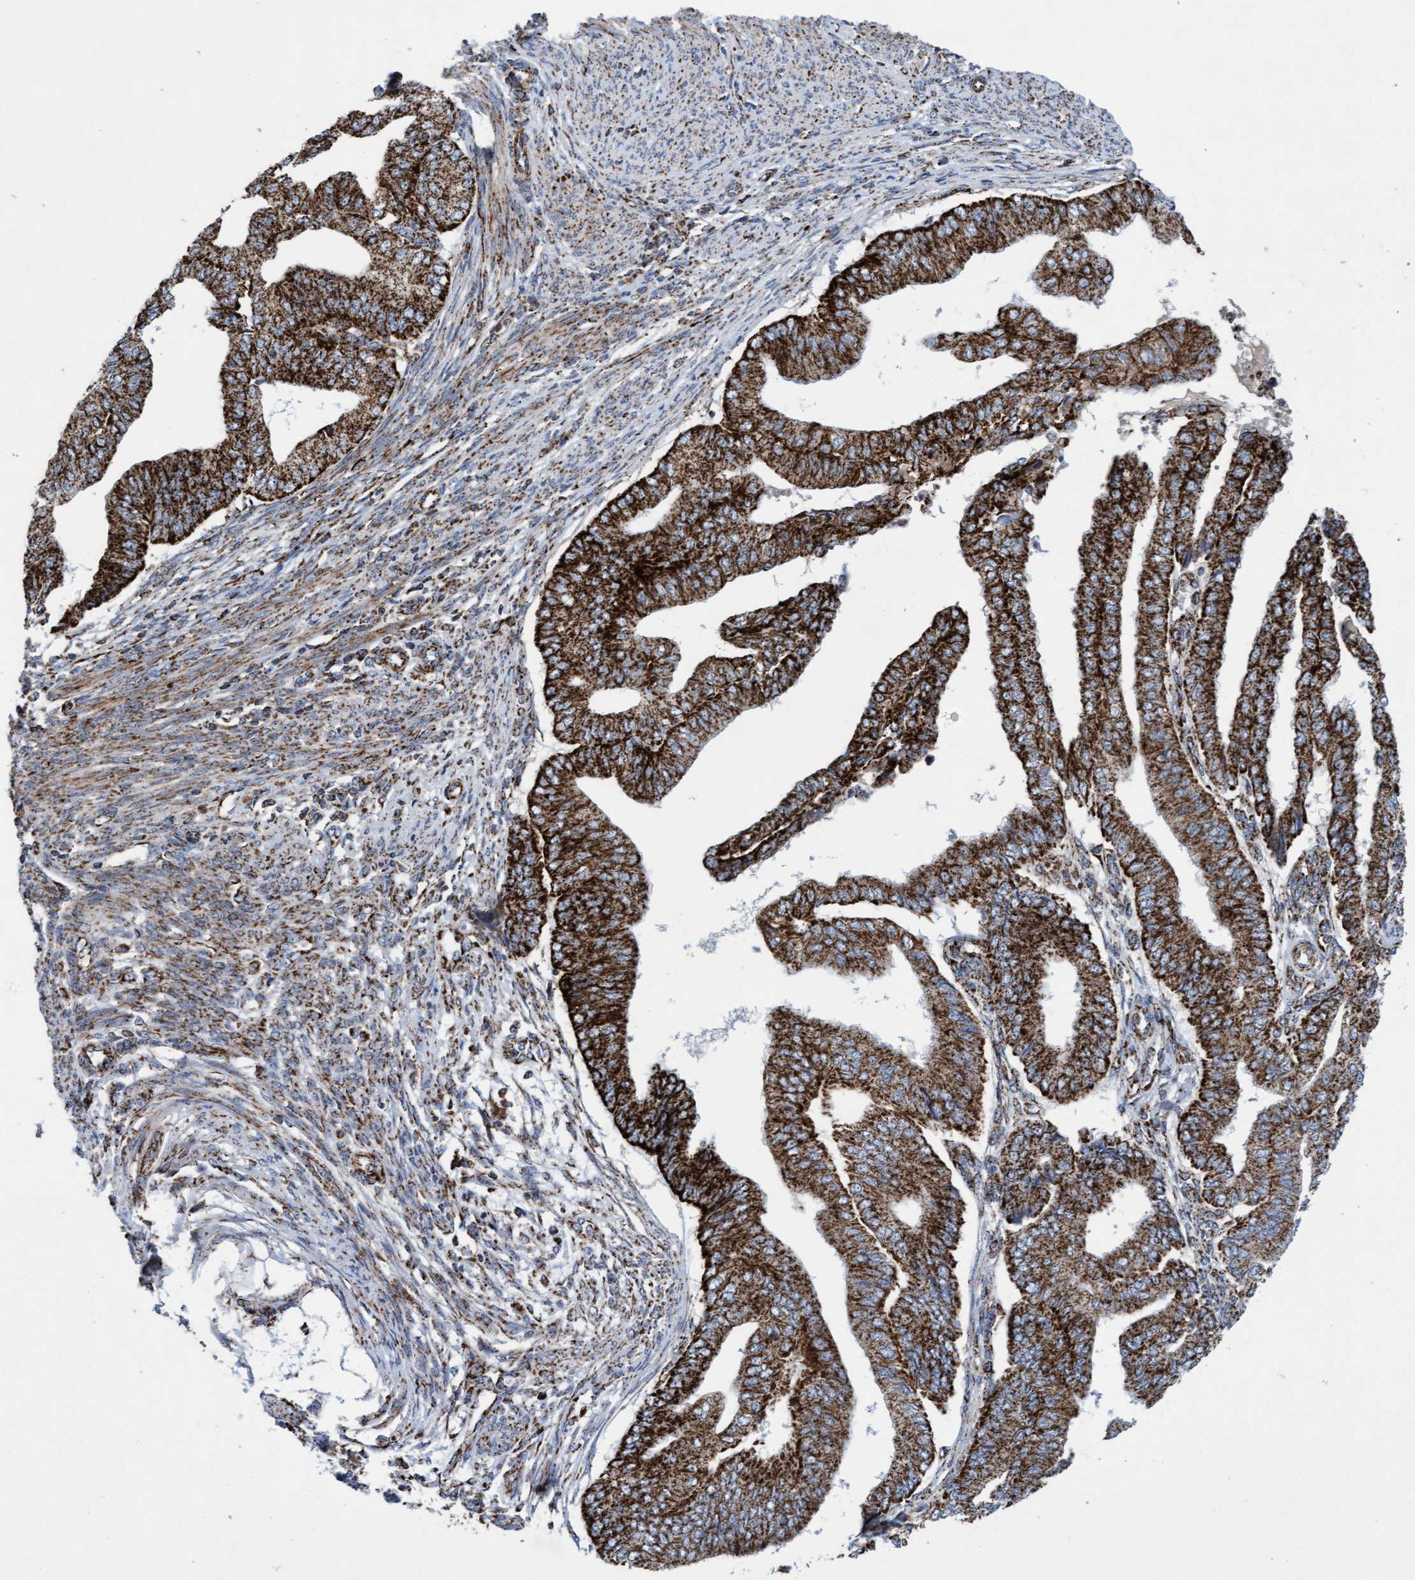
{"staining": {"intensity": "strong", "quantity": ">75%", "location": "cytoplasmic/membranous"}, "tissue": "endometrial cancer", "cell_type": "Tumor cells", "image_type": "cancer", "snomed": [{"axis": "morphology", "description": "Polyp, NOS"}, {"axis": "morphology", "description": "Adenocarcinoma, NOS"}, {"axis": "morphology", "description": "Adenoma, NOS"}, {"axis": "topography", "description": "Endometrium"}], "caption": "Immunohistochemical staining of endometrial adenoma displays high levels of strong cytoplasmic/membranous protein positivity in approximately >75% of tumor cells. The staining was performed using DAB, with brown indicating positive protein expression. Nuclei are stained blue with hematoxylin.", "gene": "MRPL38", "patient": {"sex": "female", "age": 79}}